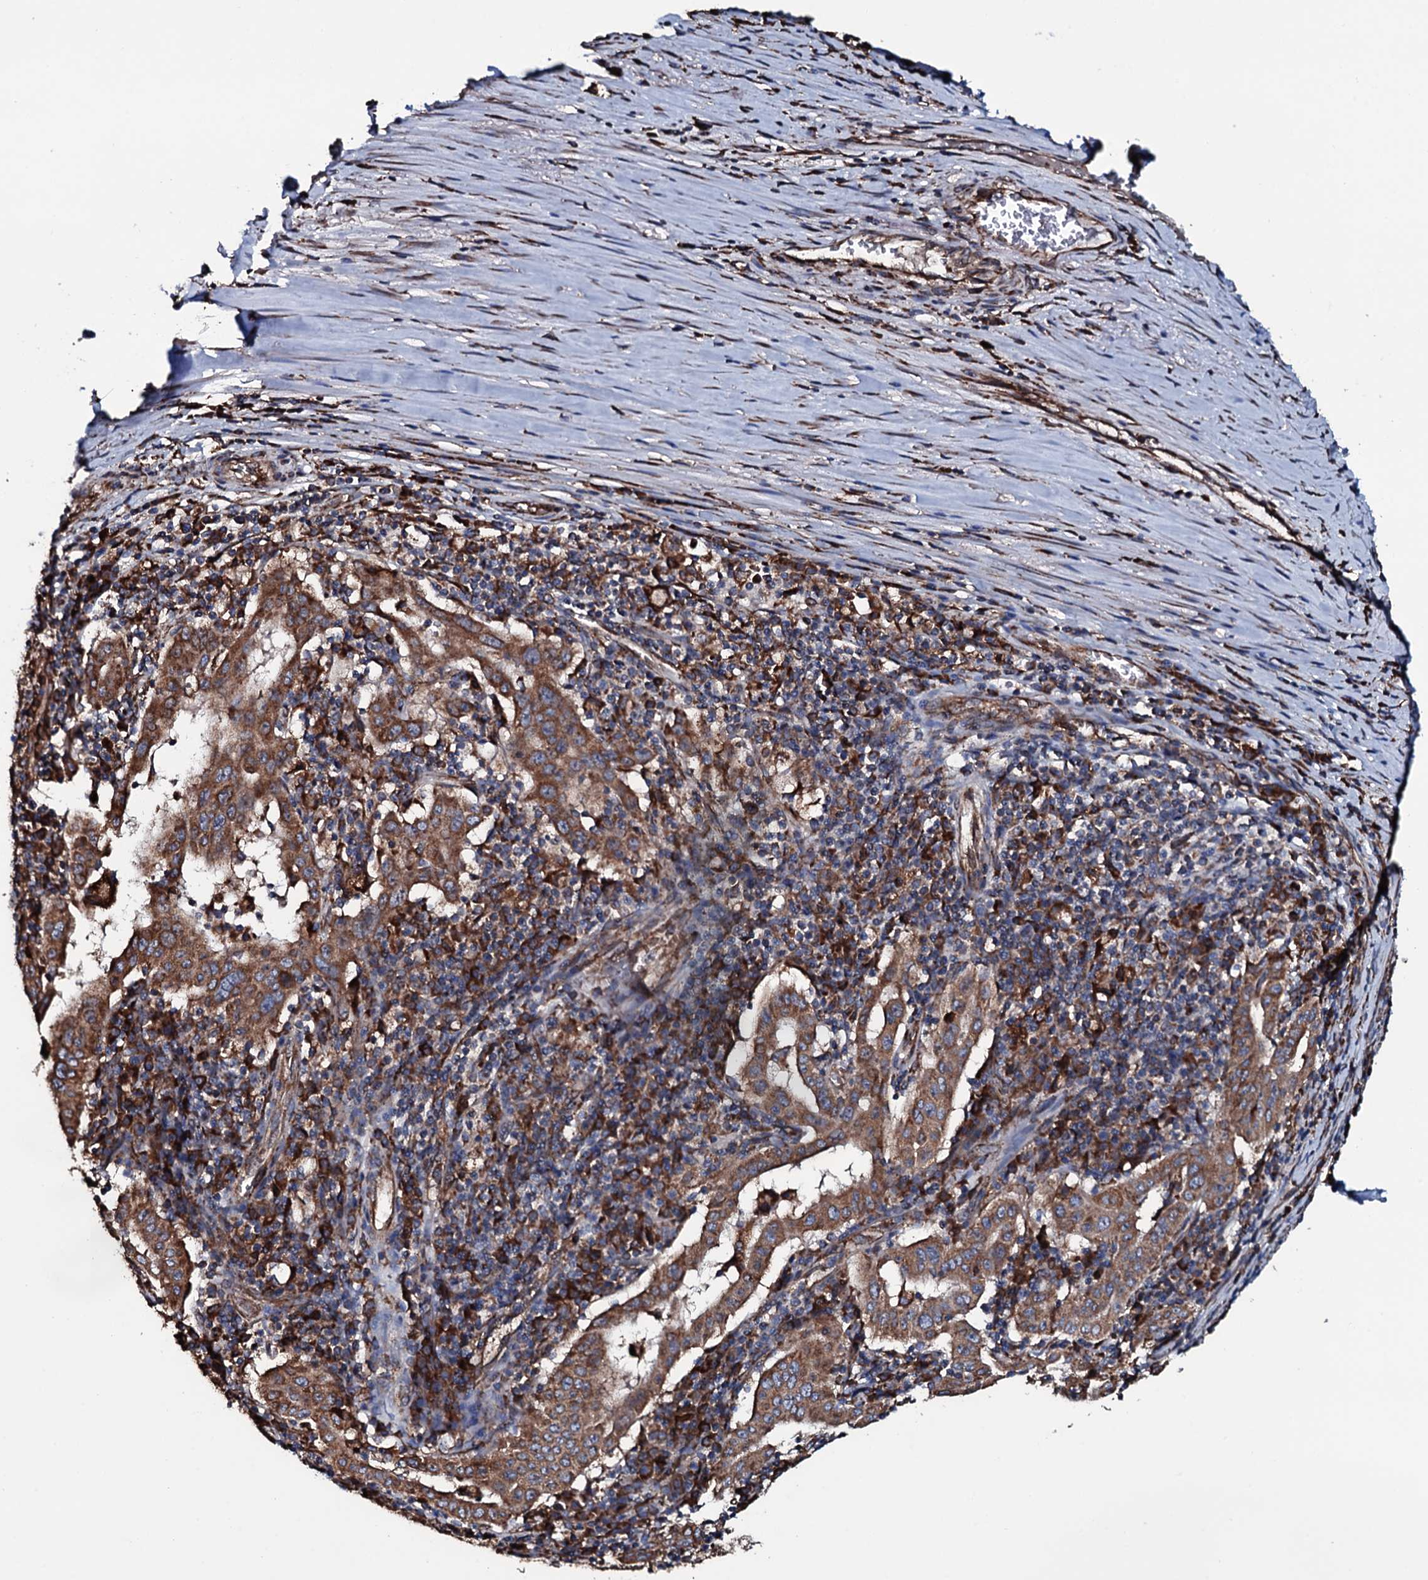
{"staining": {"intensity": "strong", "quantity": ">75%", "location": "cytoplasmic/membranous"}, "tissue": "pancreatic cancer", "cell_type": "Tumor cells", "image_type": "cancer", "snomed": [{"axis": "morphology", "description": "Adenocarcinoma, NOS"}, {"axis": "topography", "description": "Pancreas"}], "caption": "High-magnification brightfield microscopy of pancreatic cancer (adenocarcinoma) stained with DAB (3,3'-diaminobenzidine) (brown) and counterstained with hematoxylin (blue). tumor cells exhibit strong cytoplasmic/membranous positivity is present in approximately>75% of cells.", "gene": "RAB12", "patient": {"sex": "male", "age": 63}}